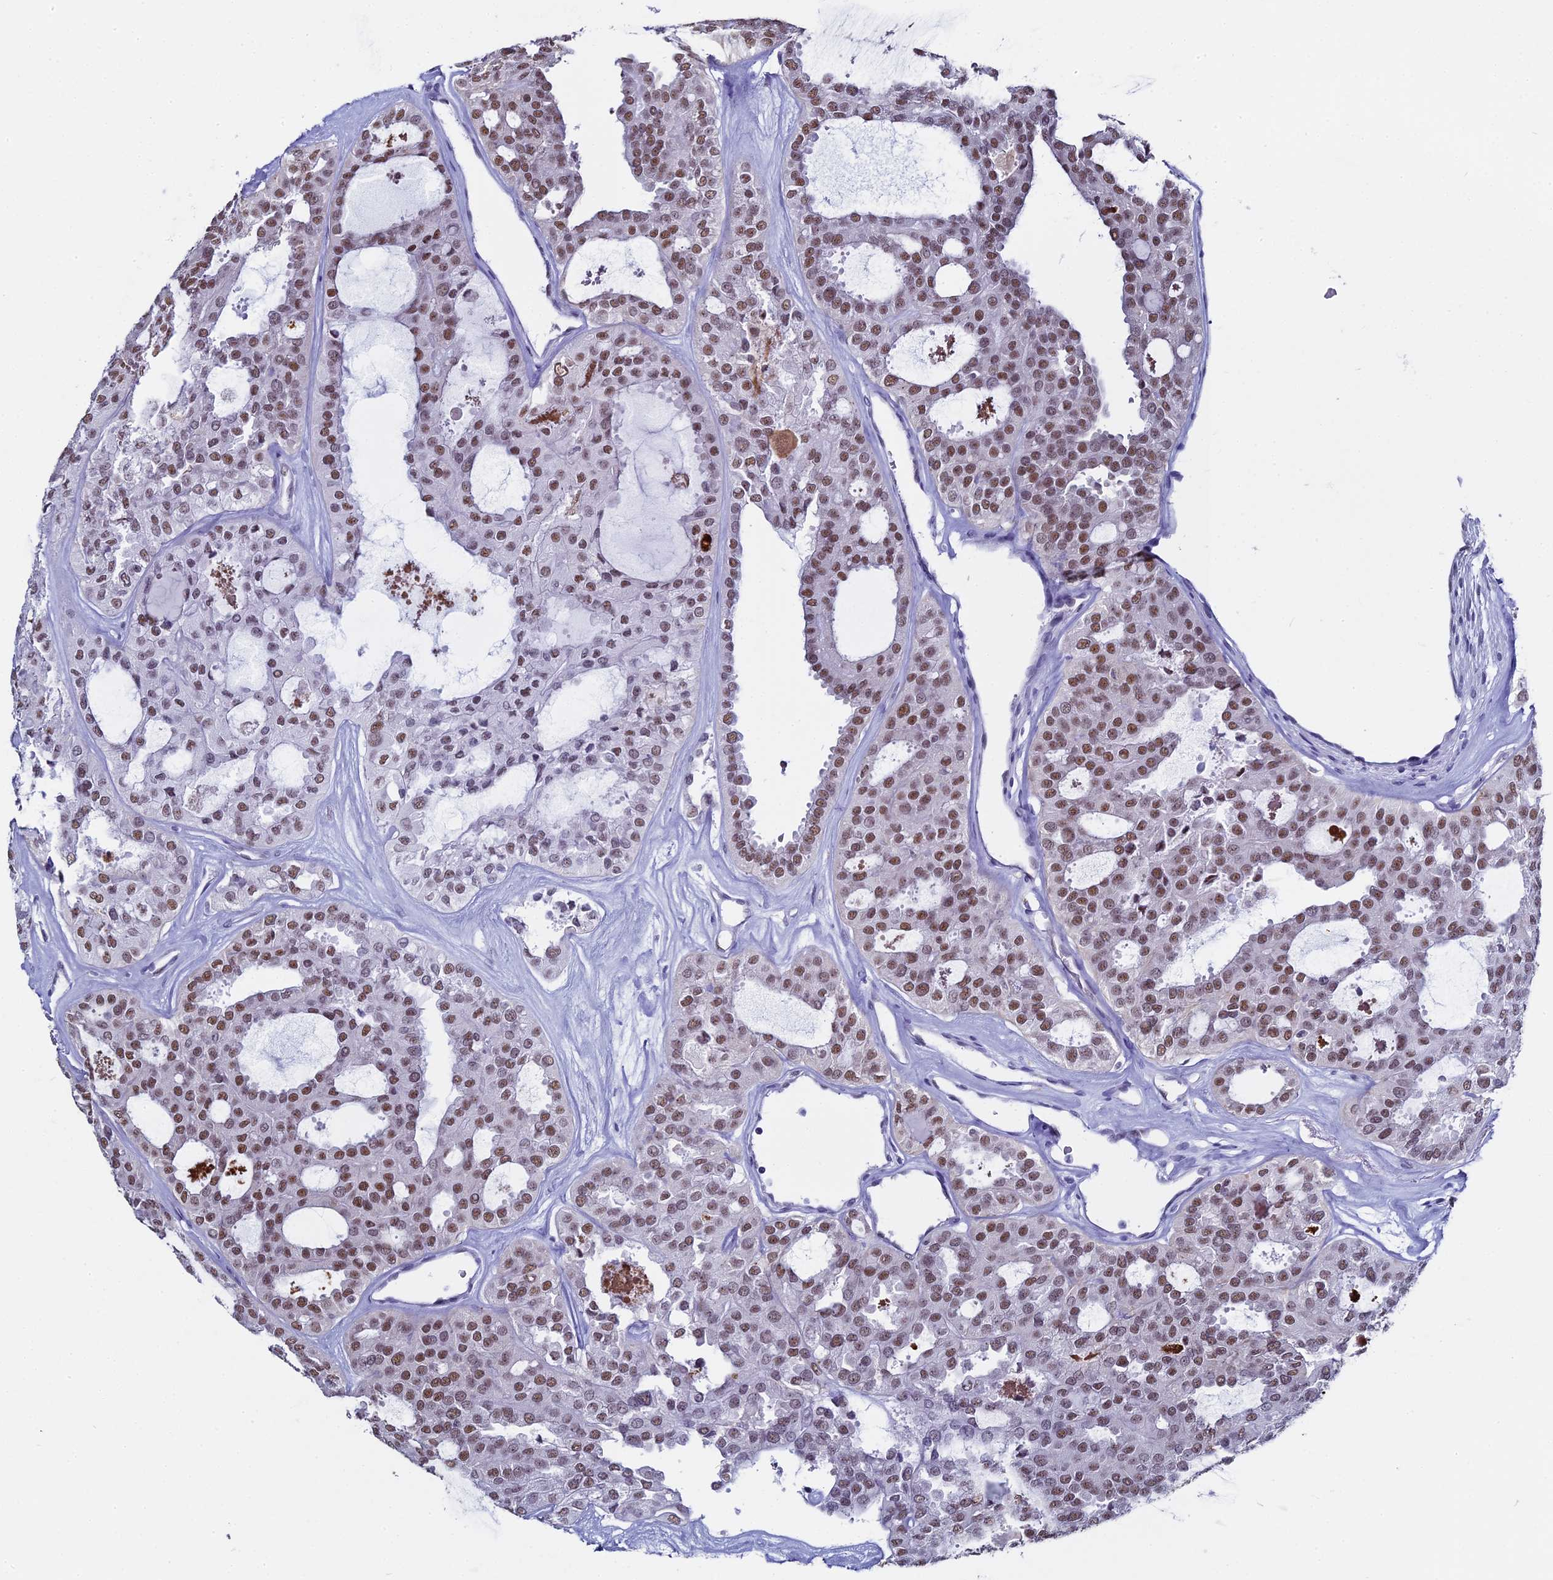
{"staining": {"intensity": "moderate", "quantity": ">75%", "location": "nuclear"}, "tissue": "thyroid cancer", "cell_type": "Tumor cells", "image_type": "cancer", "snomed": [{"axis": "morphology", "description": "Follicular adenoma carcinoma, NOS"}, {"axis": "topography", "description": "Thyroid gland"}], "caption": "Brown immunohistochemical staining in human thyroid follicular adenoma carcinoma exhibits moderate nuclear staining in approximately >75% of tumor cells.", "gene": "CD2BP2", "patient": {"sex": "male", "age": 75}}